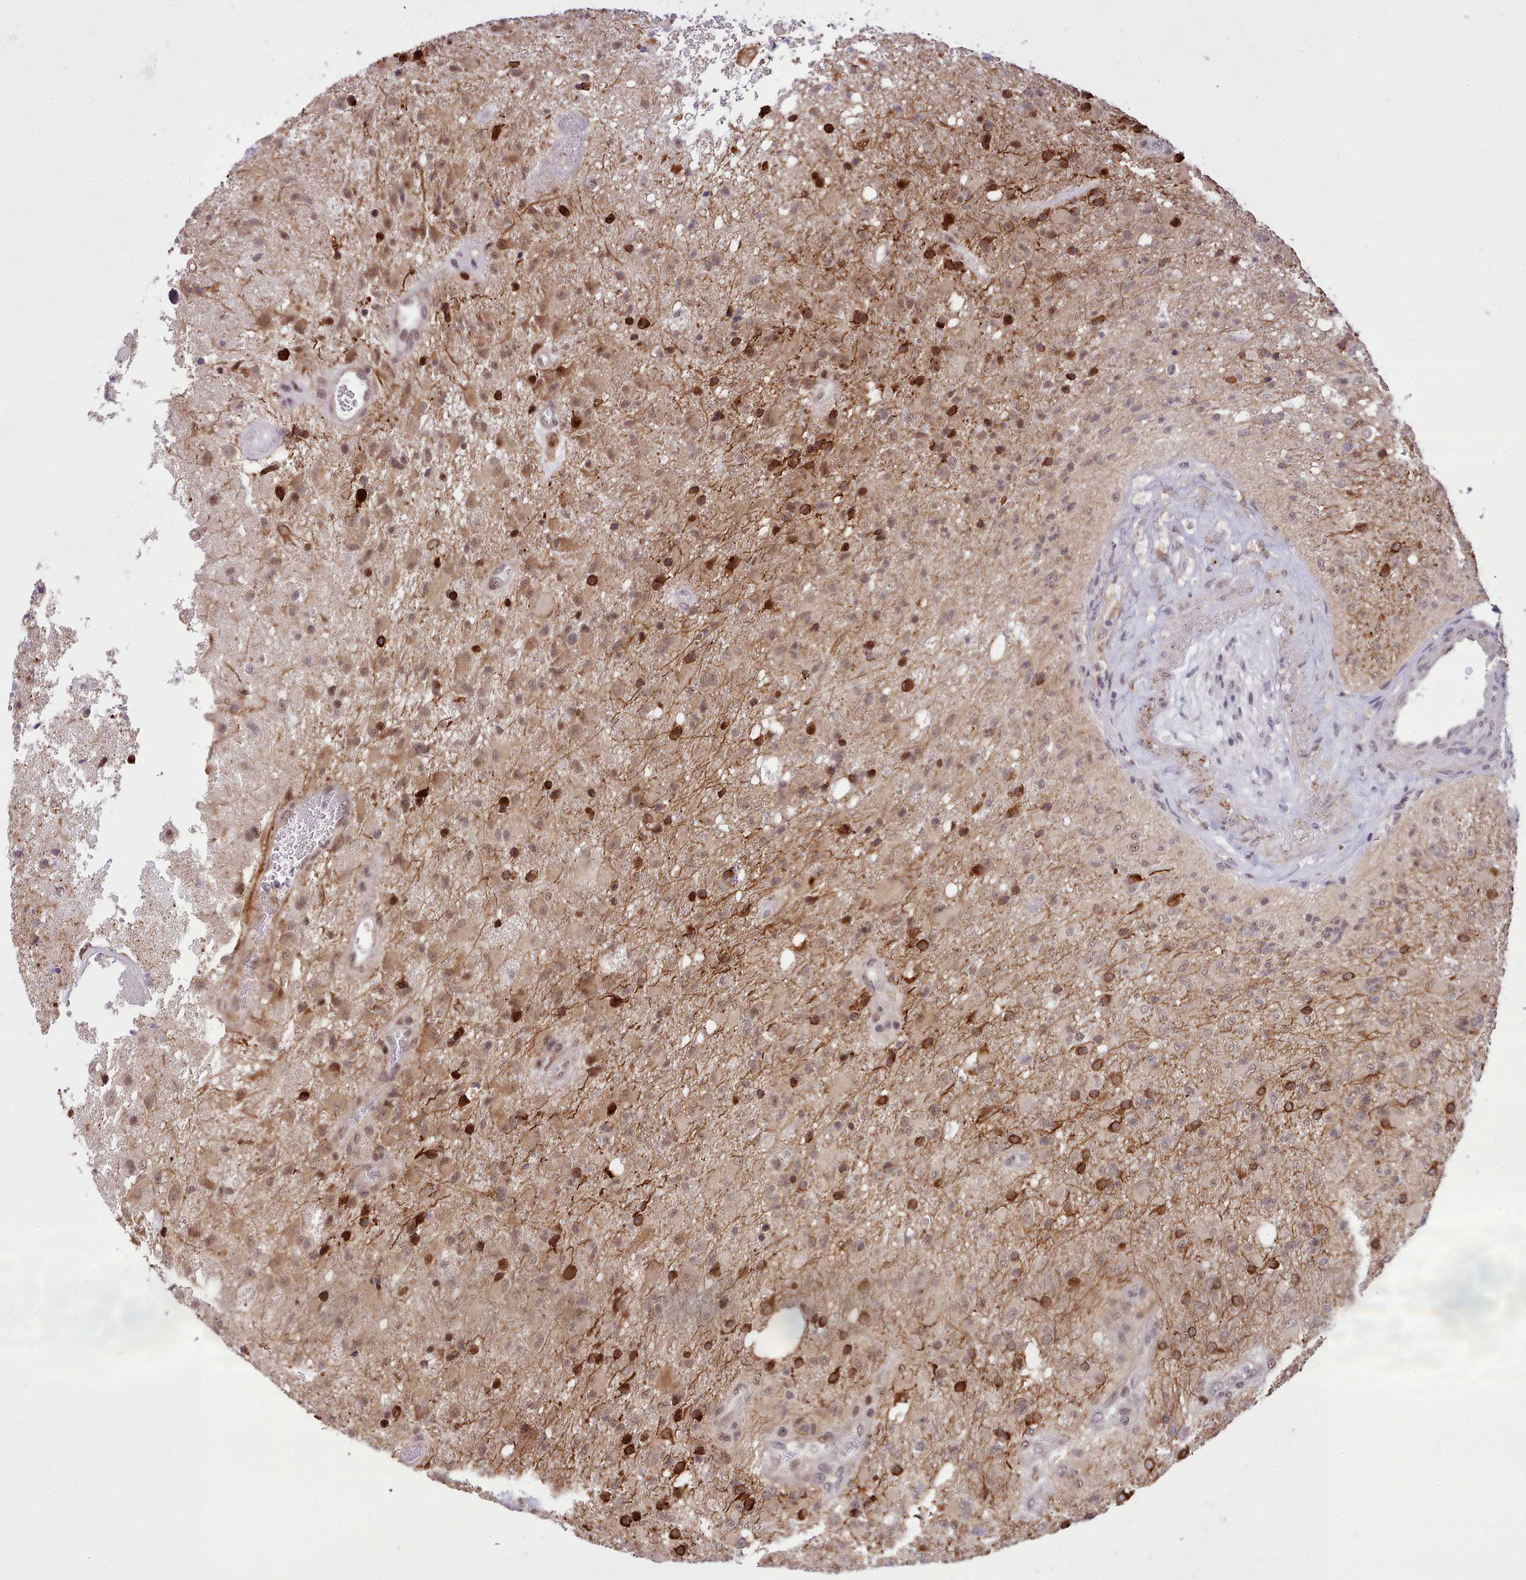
{"staining": {"intensity": "moderate", "quantity": "<25%", "location": "cytoplasmic/membranous"}, "tissue": "glioma", "cell_type": "Tumor cells", "image_type": "cancer", "snomed": [{"axis": "morphology", "description": "Glioma, malignant, High grade"}, {"axis": "topography", "description": "Brain"}], "caption": "A low amount of moderate cytoplasmic/membranous expression is identified in about <25% of tumor cells in malignant high-grade glioma tissue.", "gene": "HOXB7", "patient": {"sex": "female", "age": 74}}